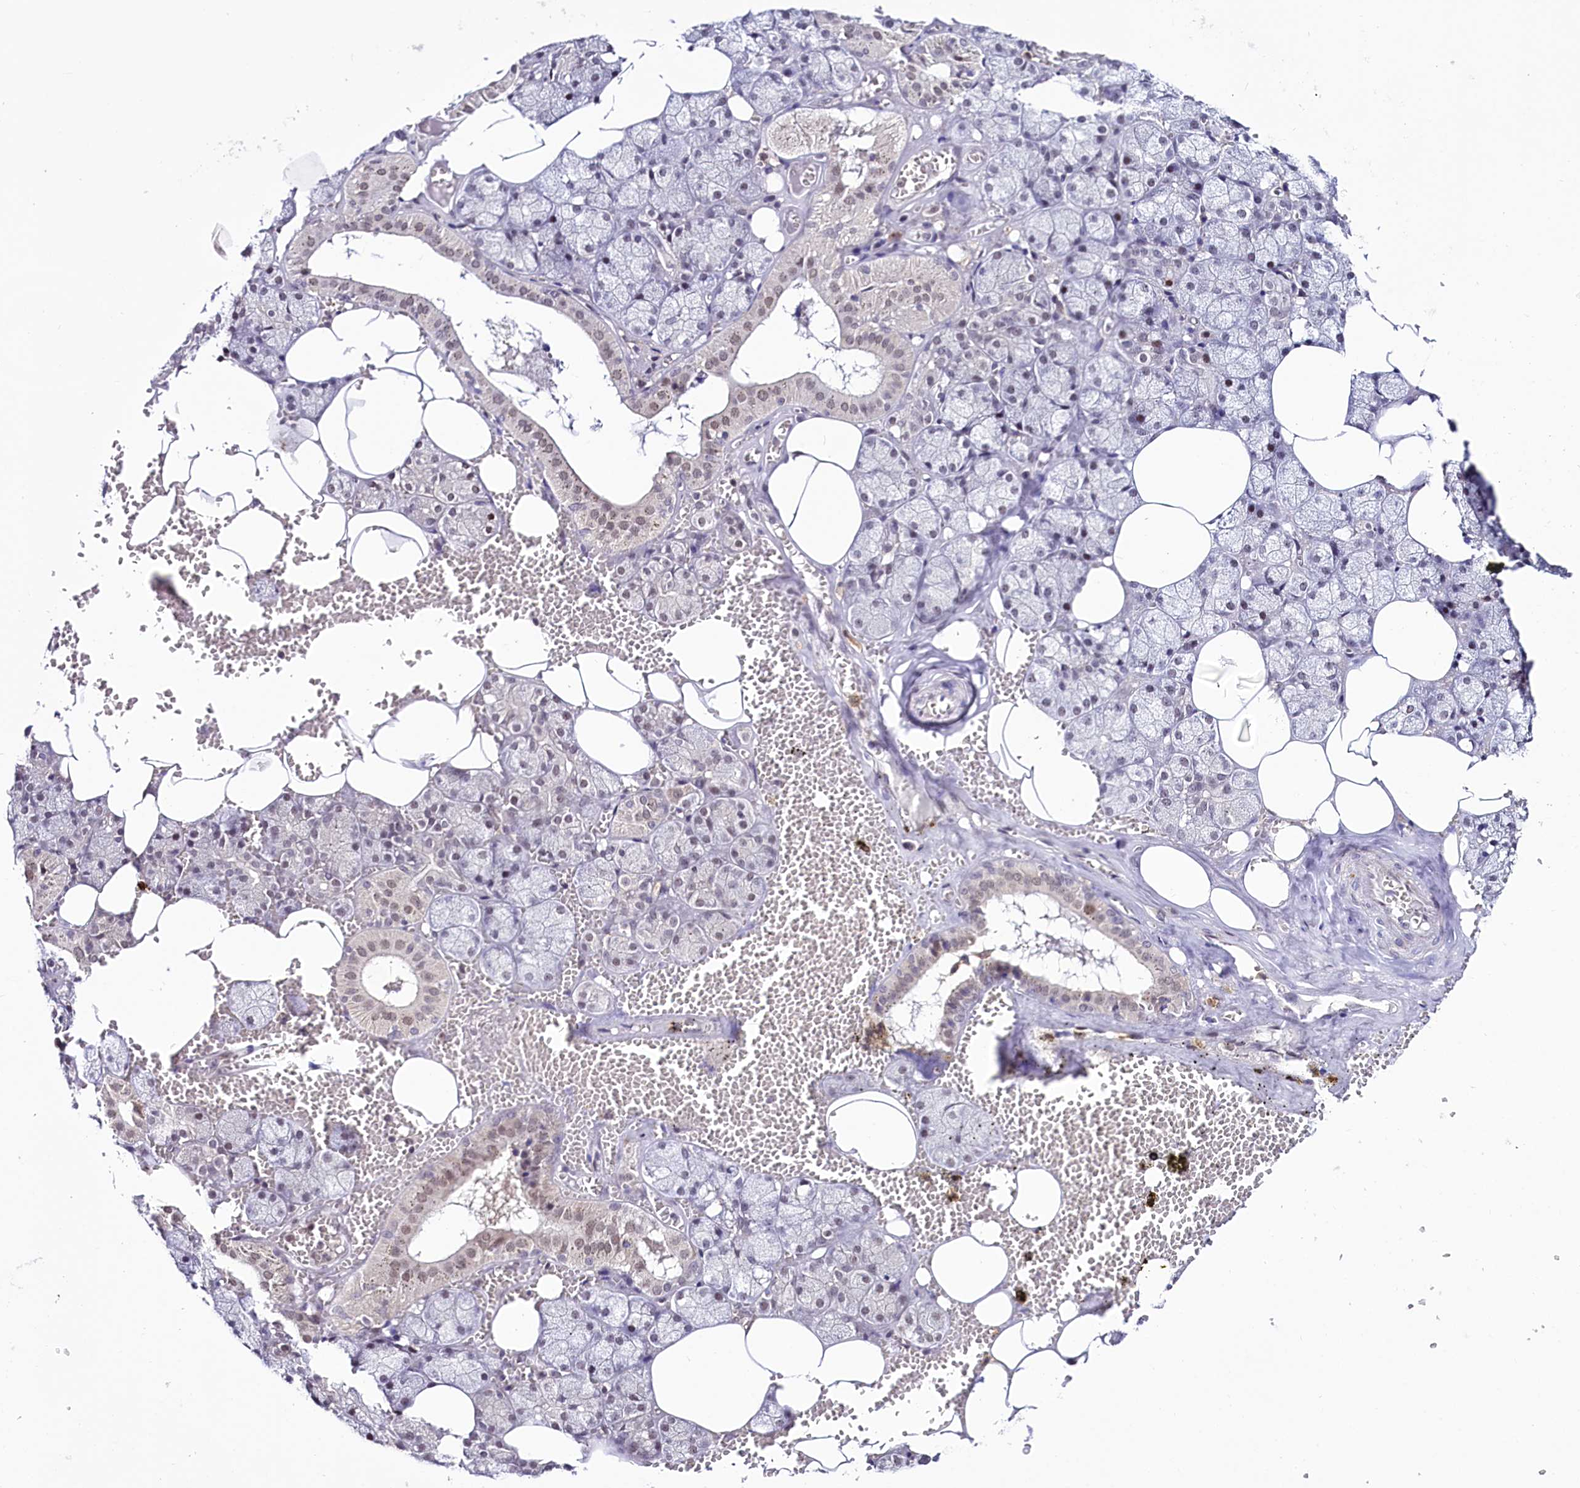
{"staining": {"intensity": "weak", "quantity": "<25%", "location": "nuclear"}, "tissue": "salivary gland", "cell_type": "Glandular cells", "image_type": "normal", "snomed": [{"axis": "morphology", "description": "Normal tissue, NOS"}, {"axis": "topography", "description": "Salivary gland"}], "caption": "Immunohistochemical staining of normal human salivary gland displays no significant staining in glandular cells. The staining was performed using DAB to visualize the protein expression in brown, while the nuclei were stained in blue with hematoxylin (Magnification: 20x).", "gene": "SCAF11", "patient": {"sex": "male", "age": 62}}